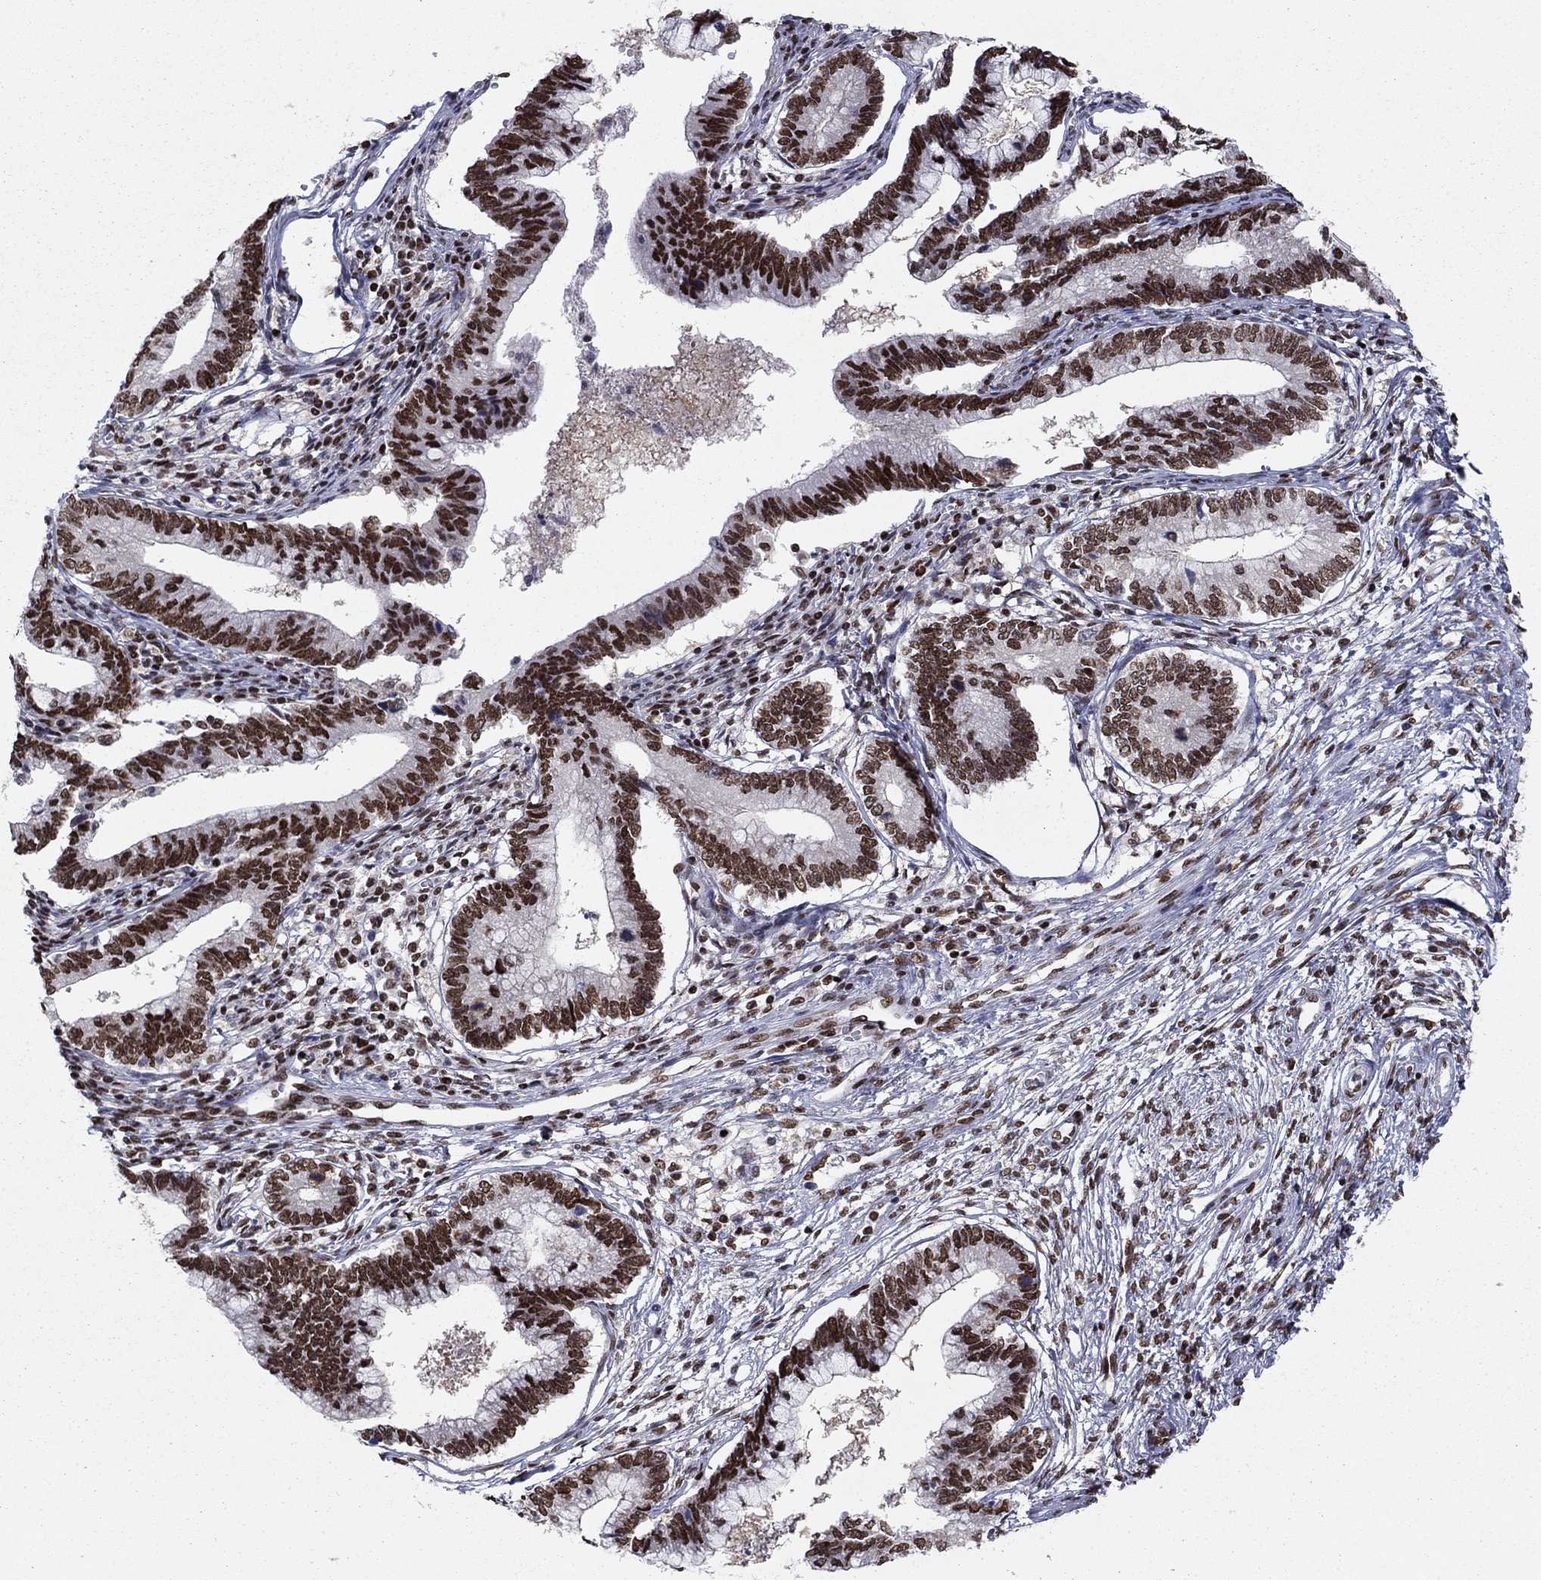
{"staining": {"intensity": "strong", "quantity": ">75%", "location": "nuclear"}, "tissue": "cervical cancer", "cell_type": "Tumor cells", "image_type": "cancer", "snomed": [{"axis": "morphology", "description": "Adenocarcinoma, NOS"}, {"axis": "topography", "description": "Cervix"}], "caption": "Protein analysis of cervical cancer tissue reveals strong nuclear expression in approximately >75% of tumor cells.", "gene": "USP54", "patient": {"sex": "female", "age": 44}}